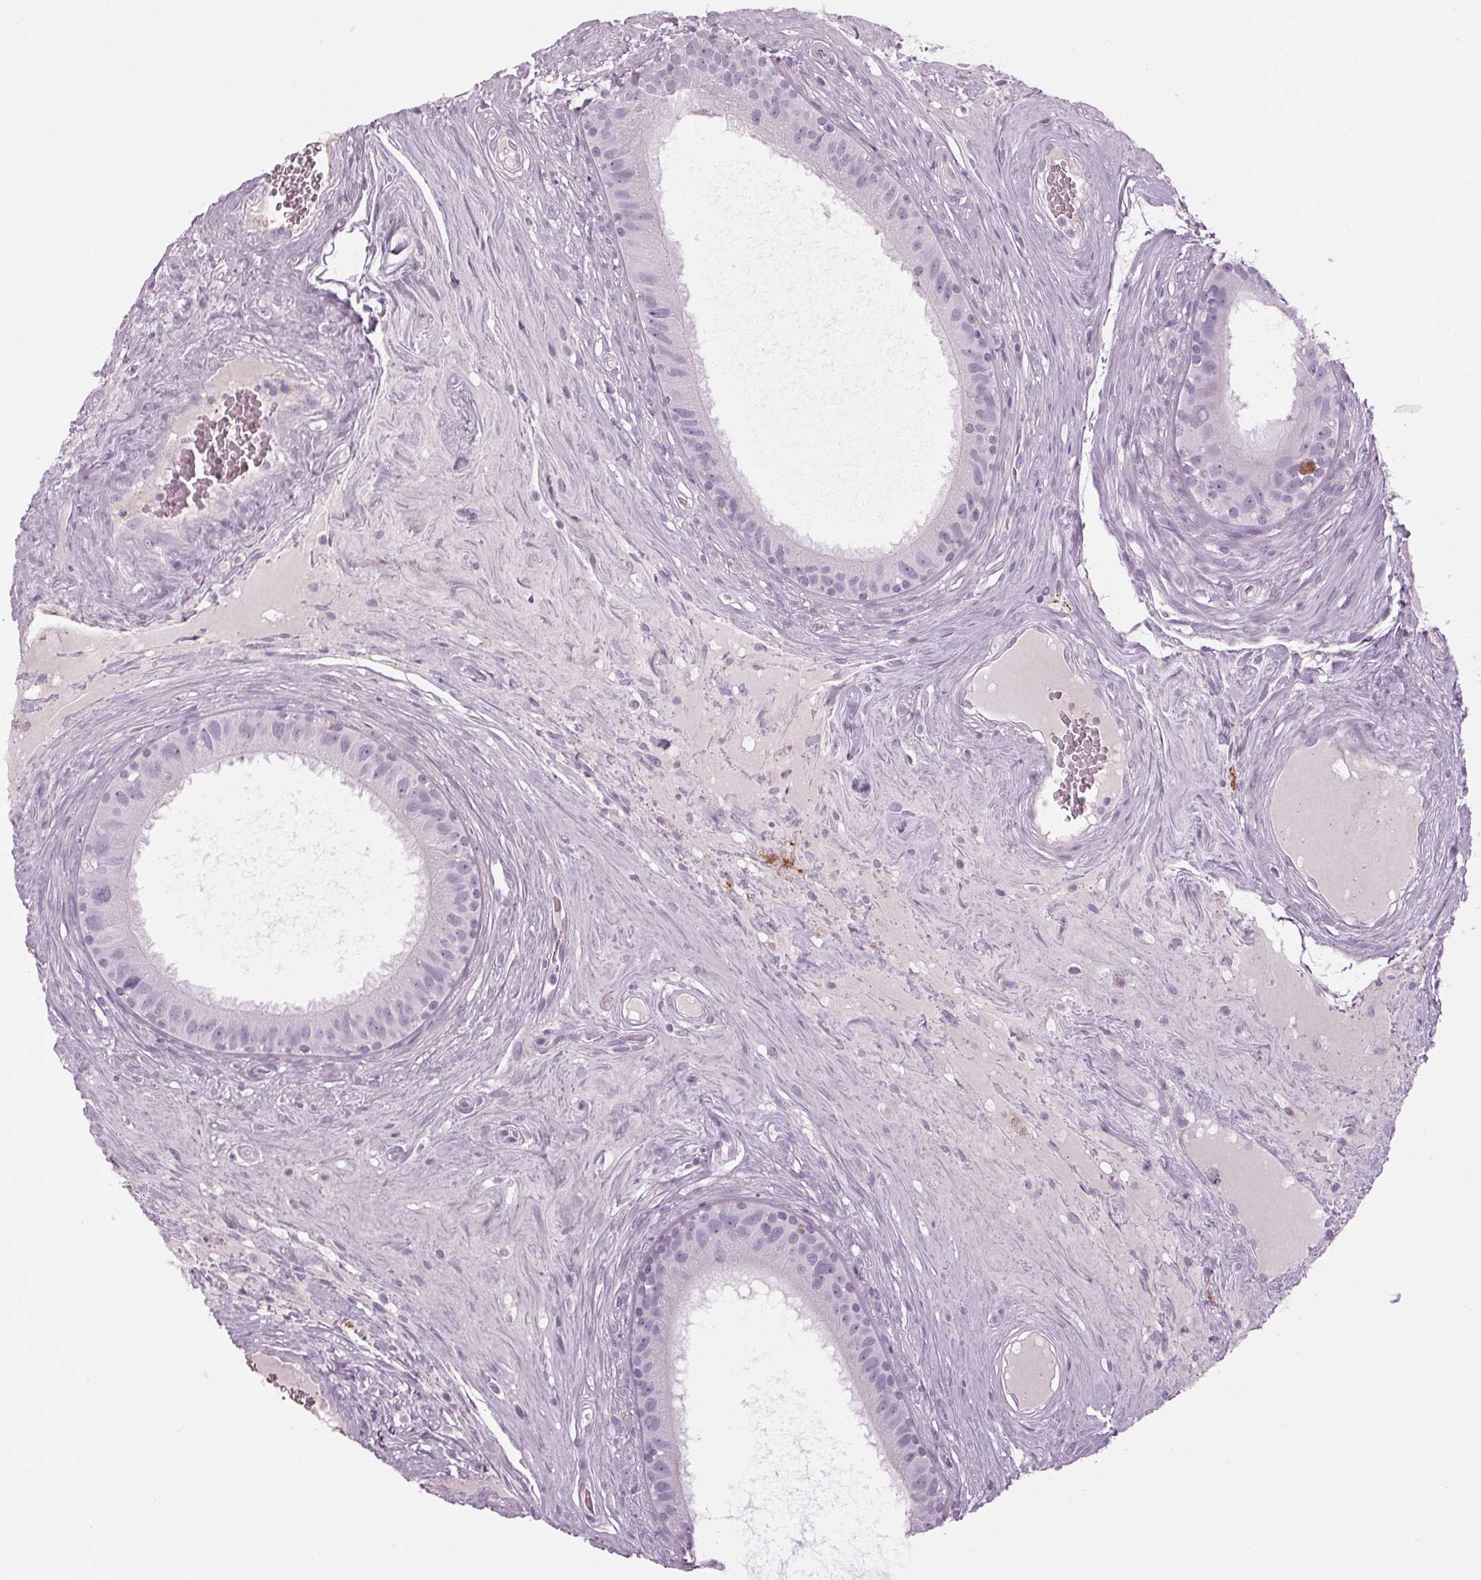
{"staining": {"intensity": "negative", "quantity": "none", "location": "none"}, "tissue": "epididymis", "cell_type": "Glandular cells", "image_type": "normal", "snomed": [{"axis": "morphology", "description": "Normal tissue, NOS"}, {"axis": "topography", "description": "Epididymis"}], "caption": "IHC of benign human epididymis reveals no staining in glandular cells. (DAB immunohistochemistry (IHC), high magnification).", "gene": "CYP3A43", "patient": {"sex": "male", "age": 59}}